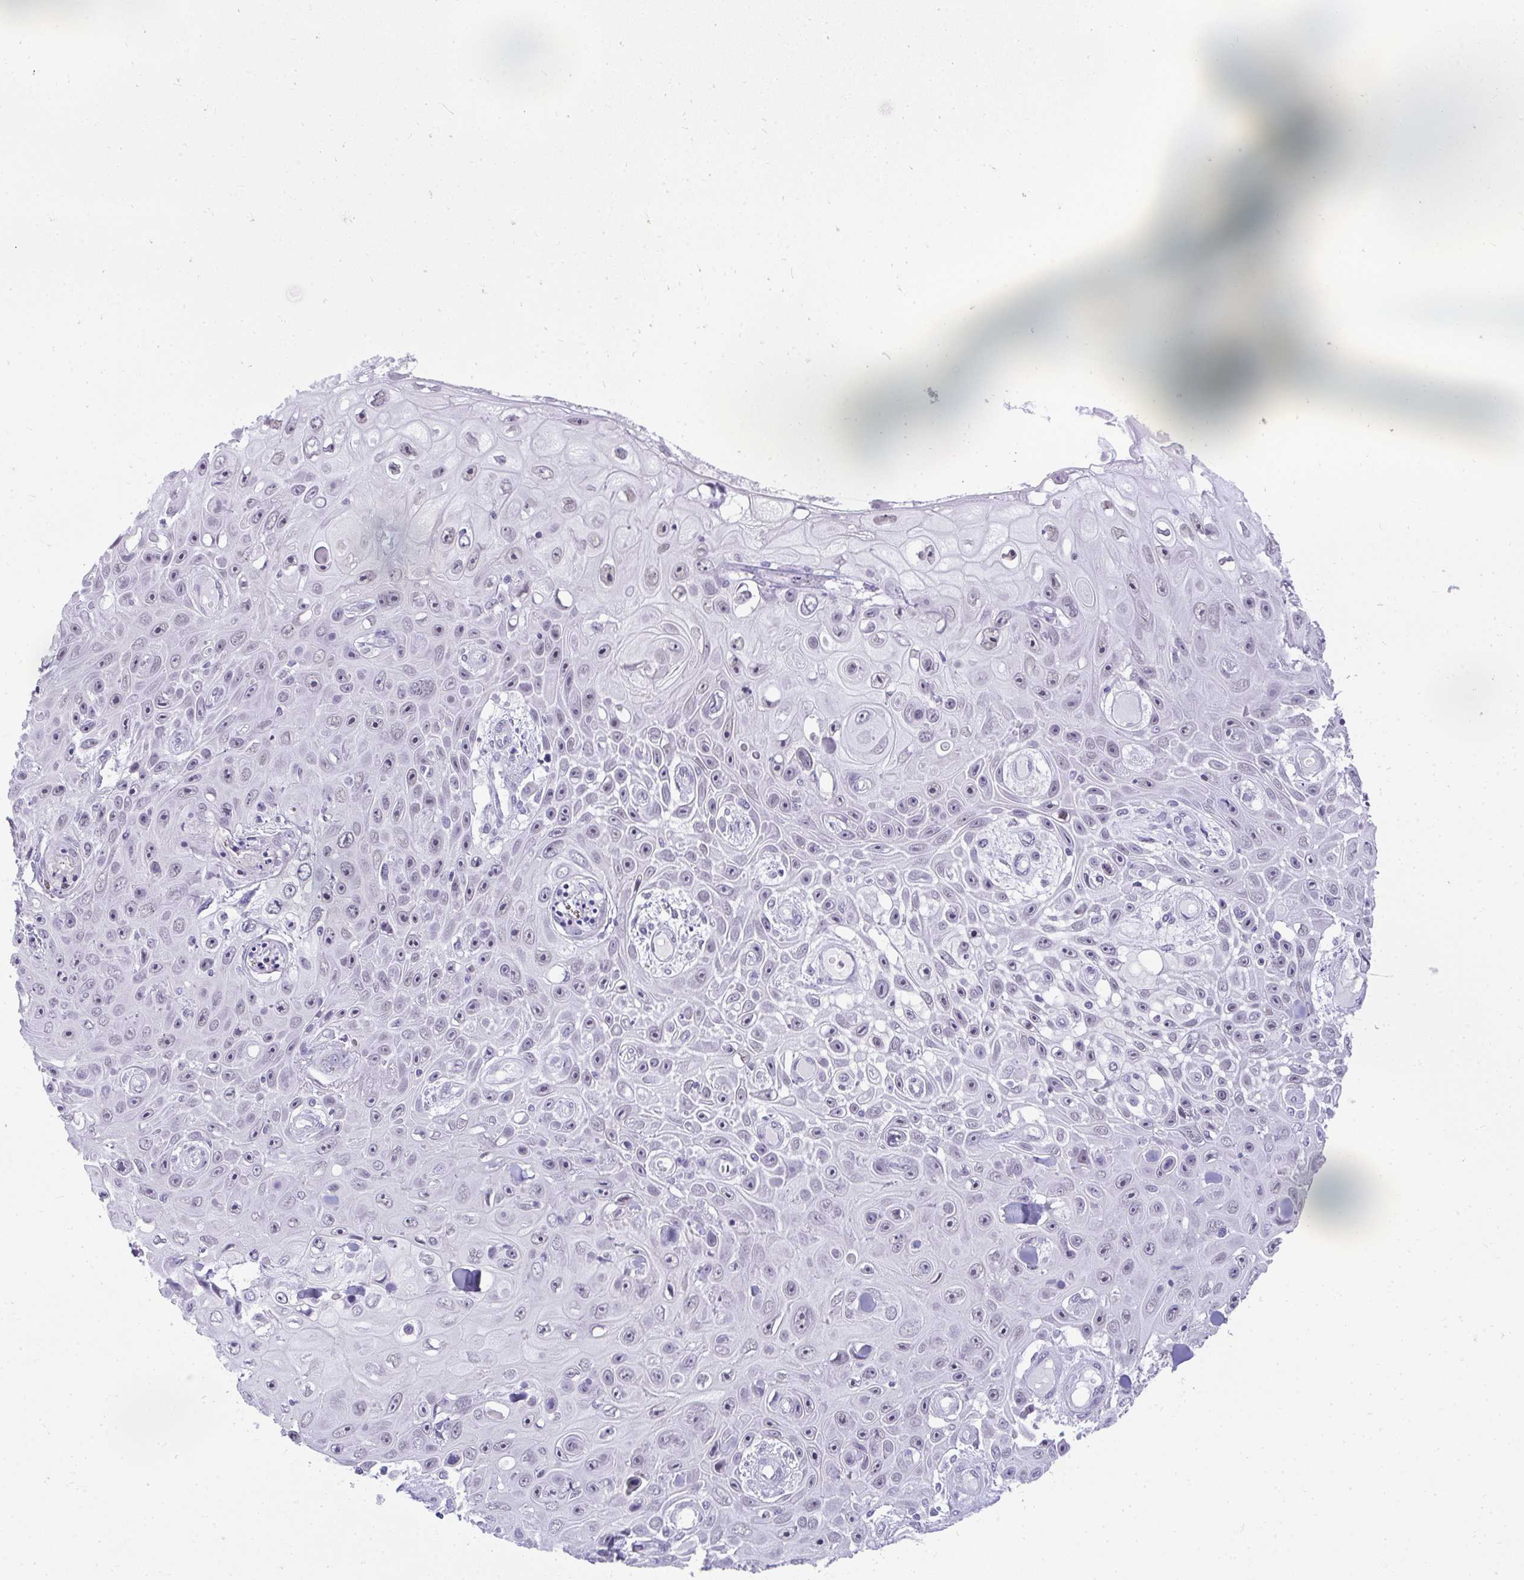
{"staining": {"intensity": "weak", "quantity": "<25%", "location": "nuclear"}, "tissue": "skin cancer", "cell_type": "Tumor cells", "image_type": "cancer", "snomed": [{"axis": "morphology", "description": "Squamous cell carcinoma, NOS"}, {"axis": "topography", "description": "Skin"}], "caption": "This is a photomicrograph of immunohistochemistry (IHC) staining of skin cancer (squamous cell carcinoma), which shows no expression in tumor cells.", "gene": "PLA2G1B", "patient": {"sex": "male", "age": 82}}